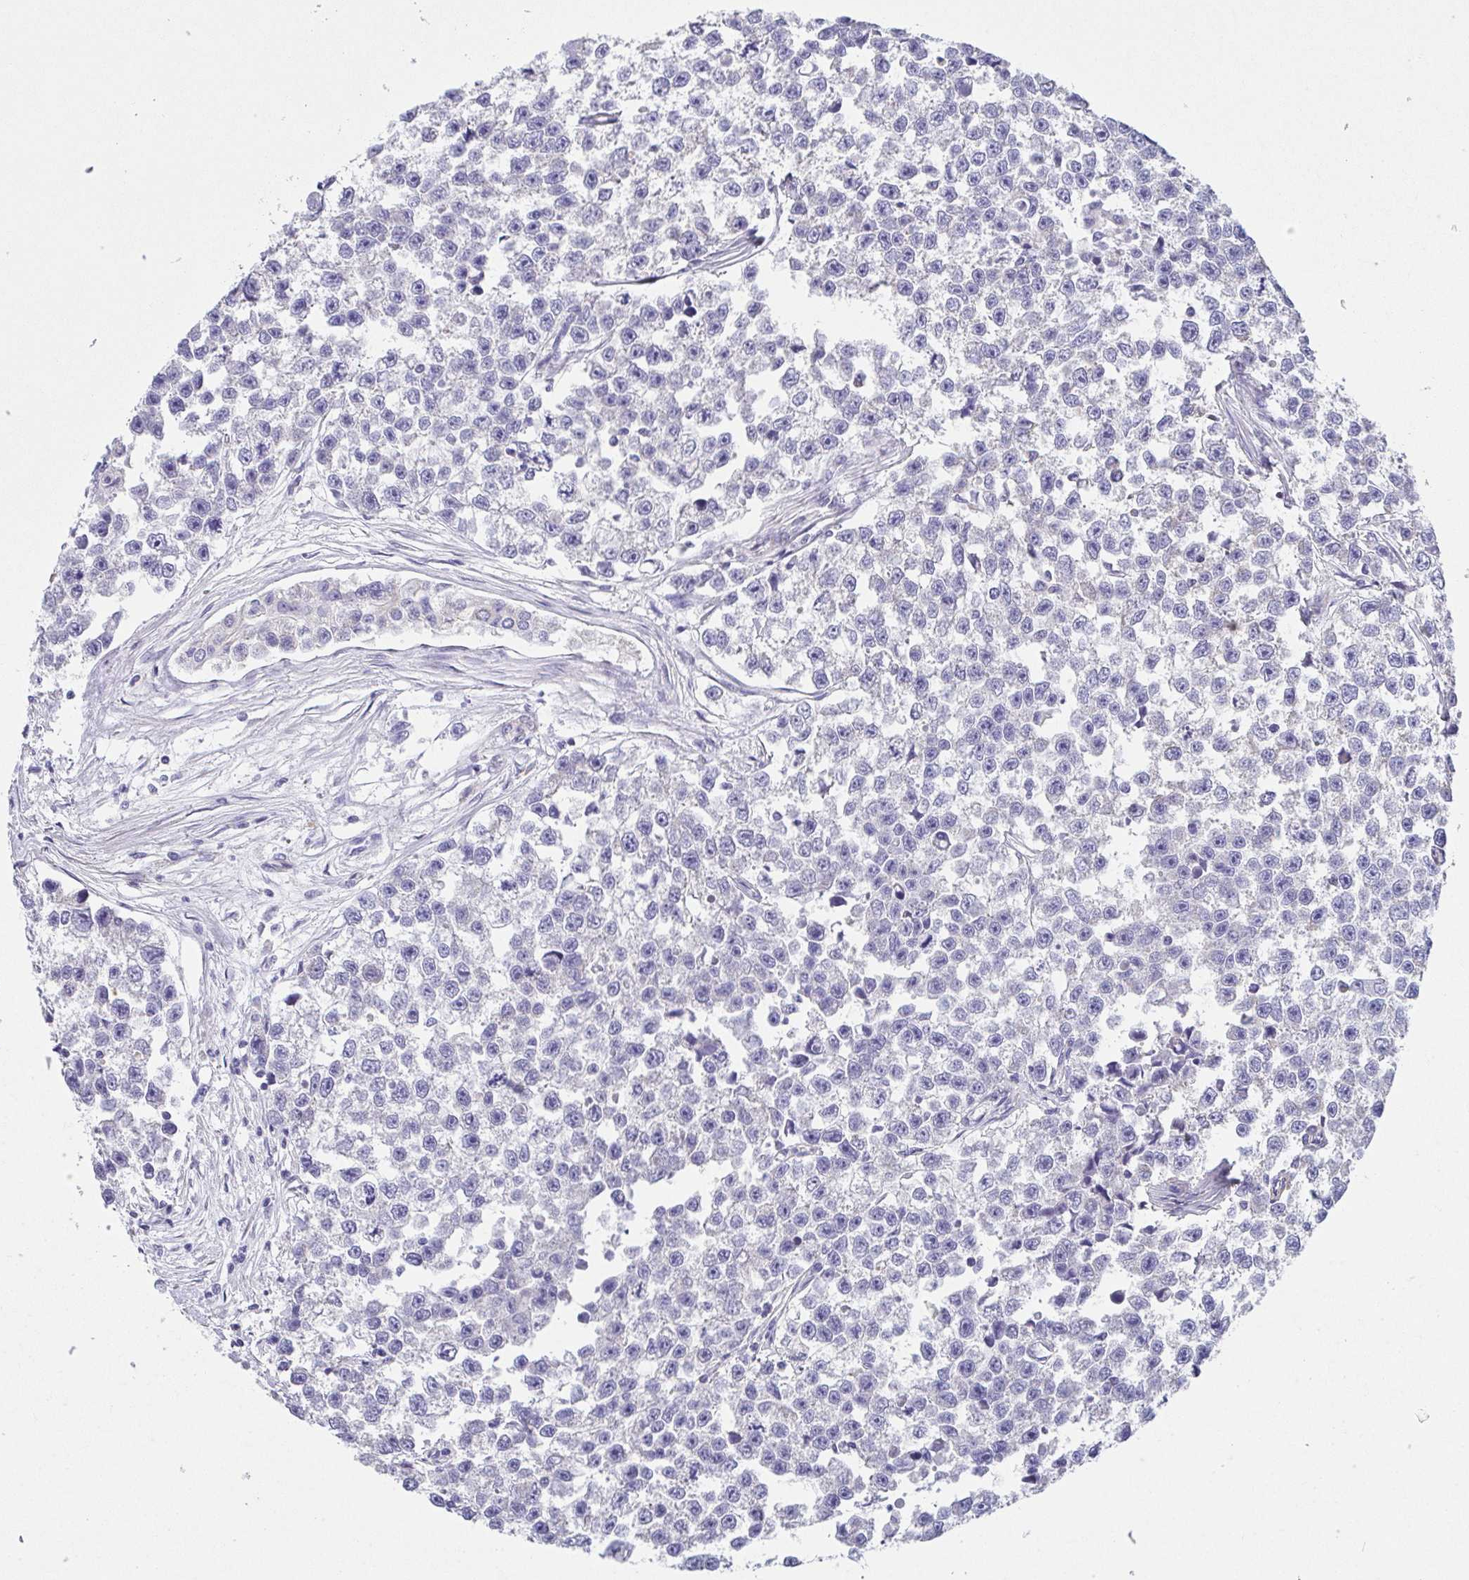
{"staining": {"intensity": "negative", "quantity": "none", "location": "none"}, "tissue": "testis cancer", "cell_type": "Tumor cells", "image_type": "cancer", "snomed": [{"axis": "morphology", "description": "Seminoma, NOS"}, {"axis": "topography", "description": "Testis"}], "caption": "This is an IHC histopathology image of human testis seminoma. There is no expression in tumor cells.", "gene": "GINM1", "patient": {"sex": "male", "age": 26}}